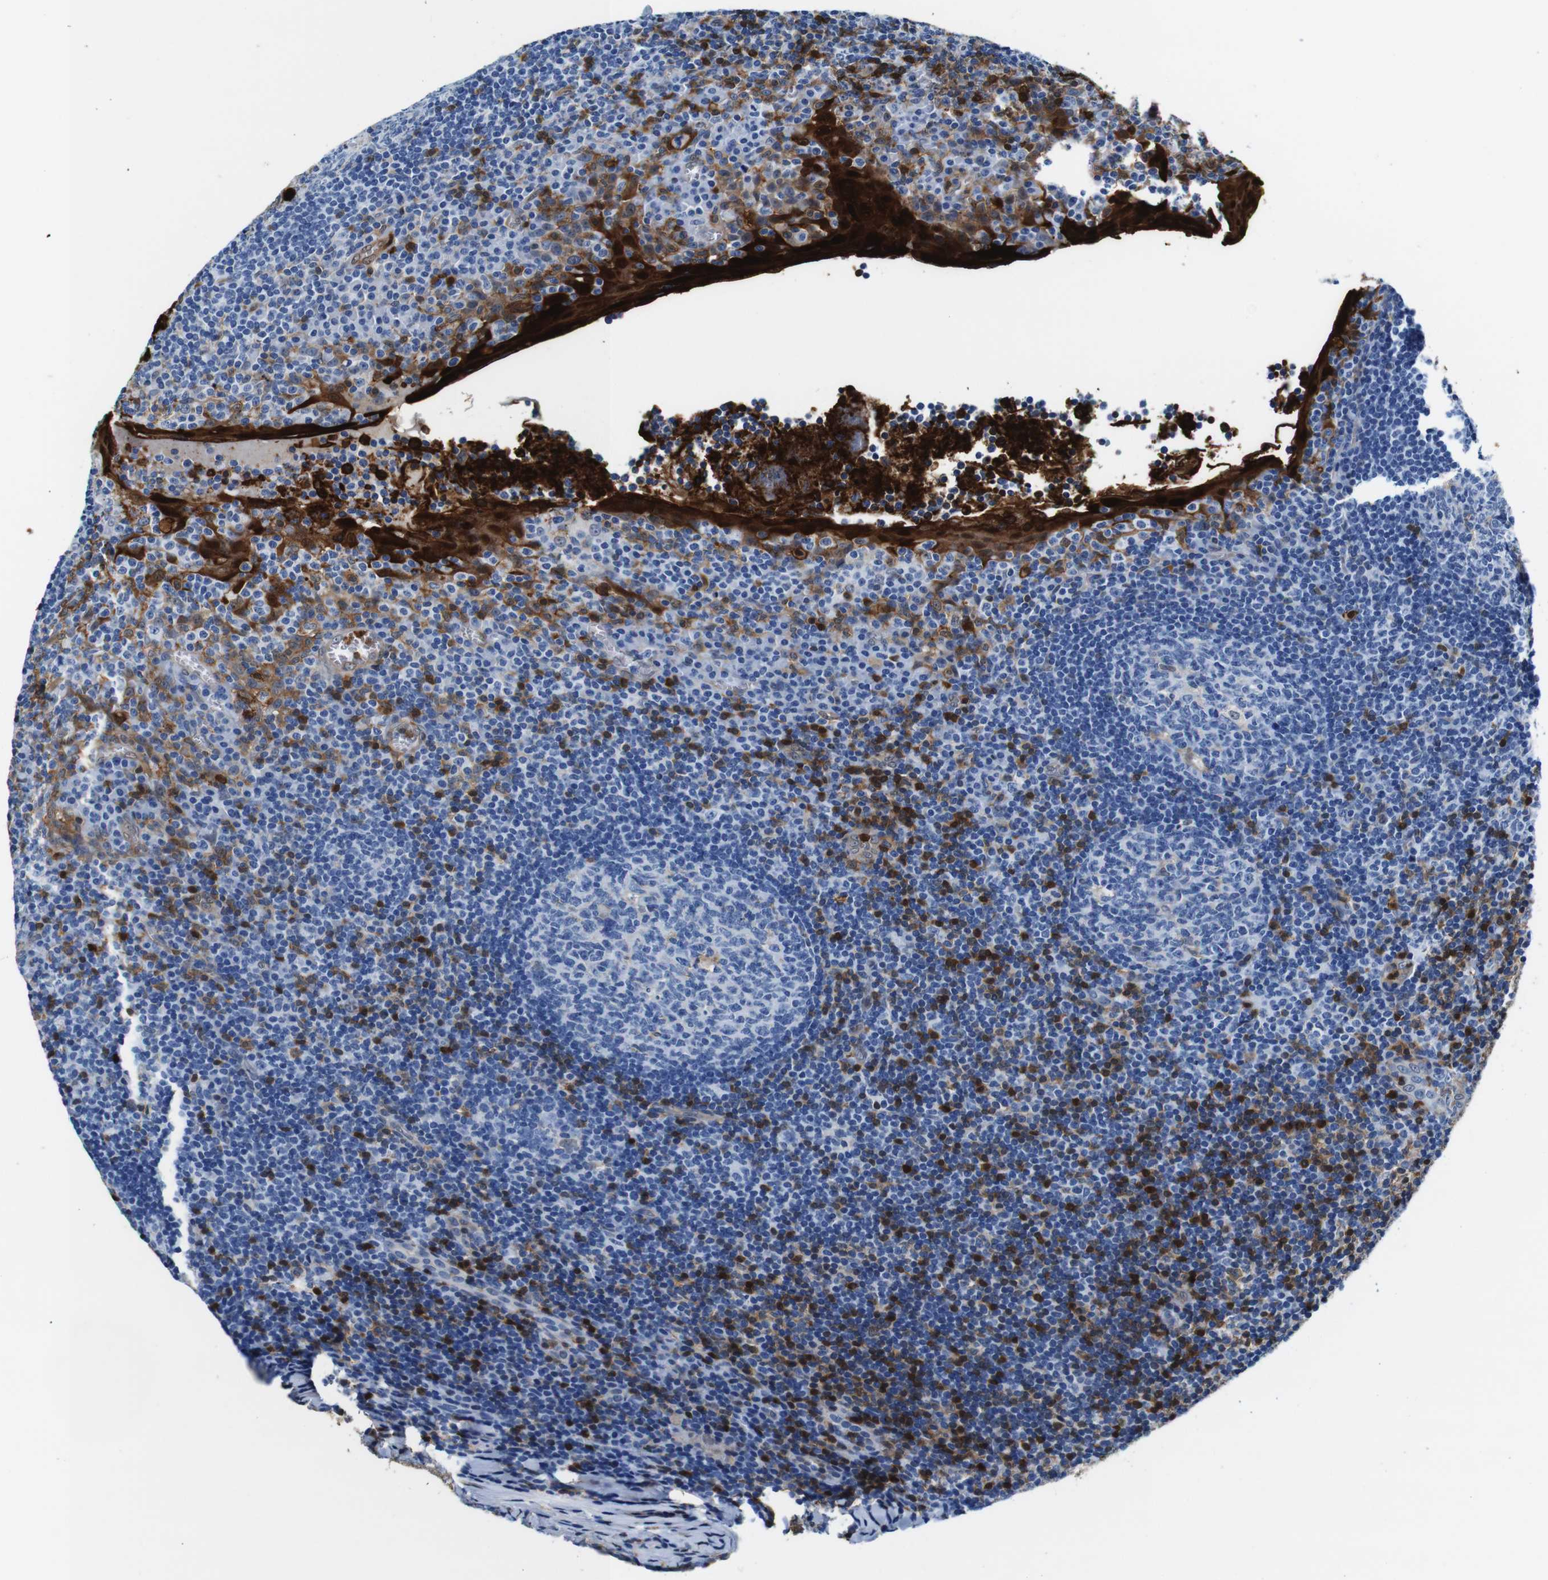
{"staining": {"intensity": "weak", "quantity": "<25%", "location": "cytoplasmic/membranous"}, "tissue": "tonsil", "cell_type": "Germinal center cells", "image_type": "normal", "snomed": [{"axis": "morphology", "description": "Normal tissue, NOS"}, {"axis": "topography", "description": "Tonsil"}], "caption": "Immunohistochemistry of unremarkable tonsil reveals no expression in germinal center cells.", "gene": "ANXA1", "patient": {"sex": "male", "age": 37}}